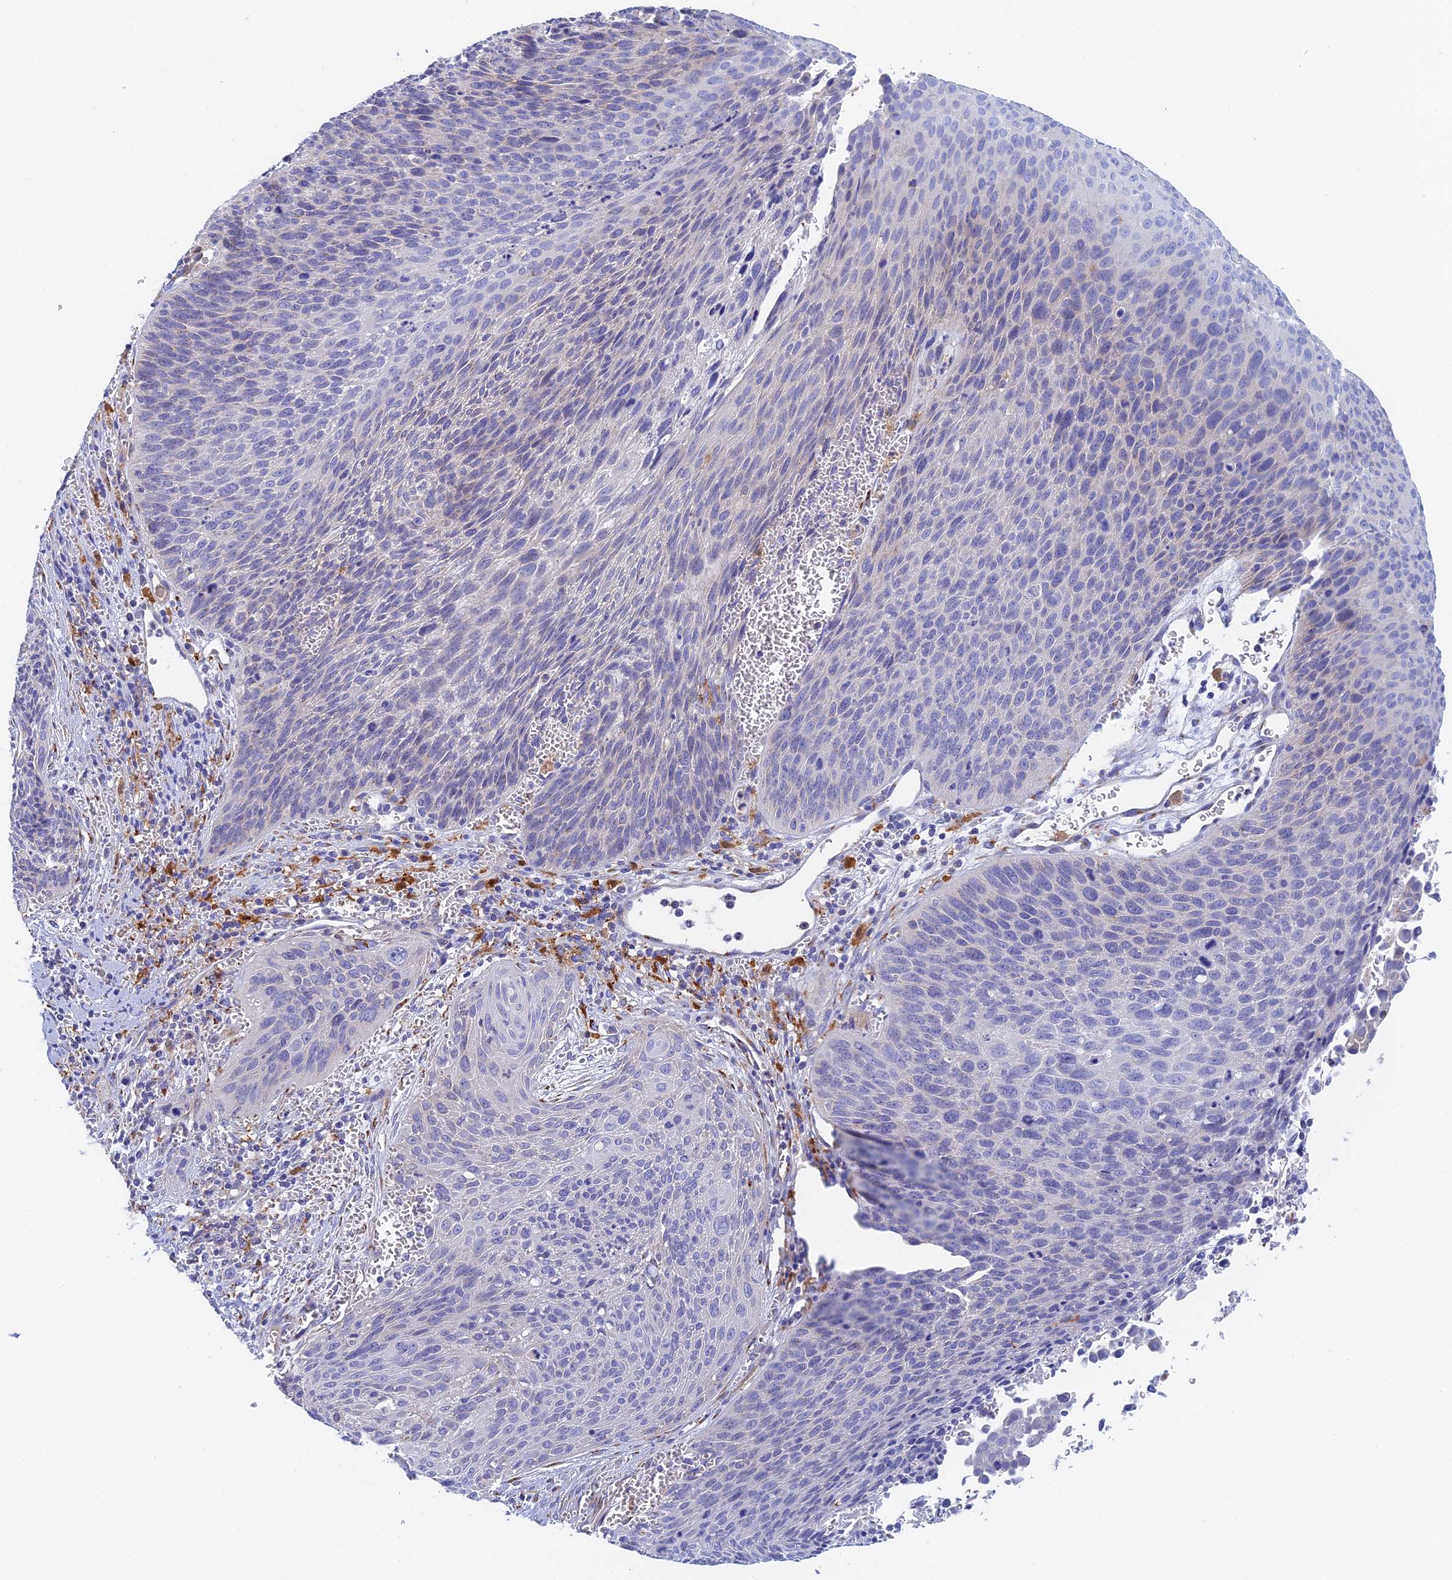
{"staining": {"intensity": "strong", "quantity": "<25%", "location": "cytoplasmic/membranous"}, "tissue": "cervical cancer", "cell_type": "Tumor cells", "image_type": "cancer", "snomed": [{"axis": "morphology", "description": "Squamous cell carcinoma, NOS"}, {"axis": "topography", "description": "Cervix"}], "caption": "Cervical squamous cell carcinoma tissue exhibits strong cytoplasmic/membranous staining in about <25% of tumor cells", "gene": "SLC24A3", "patient": {"sex": "female", "age": 55}}